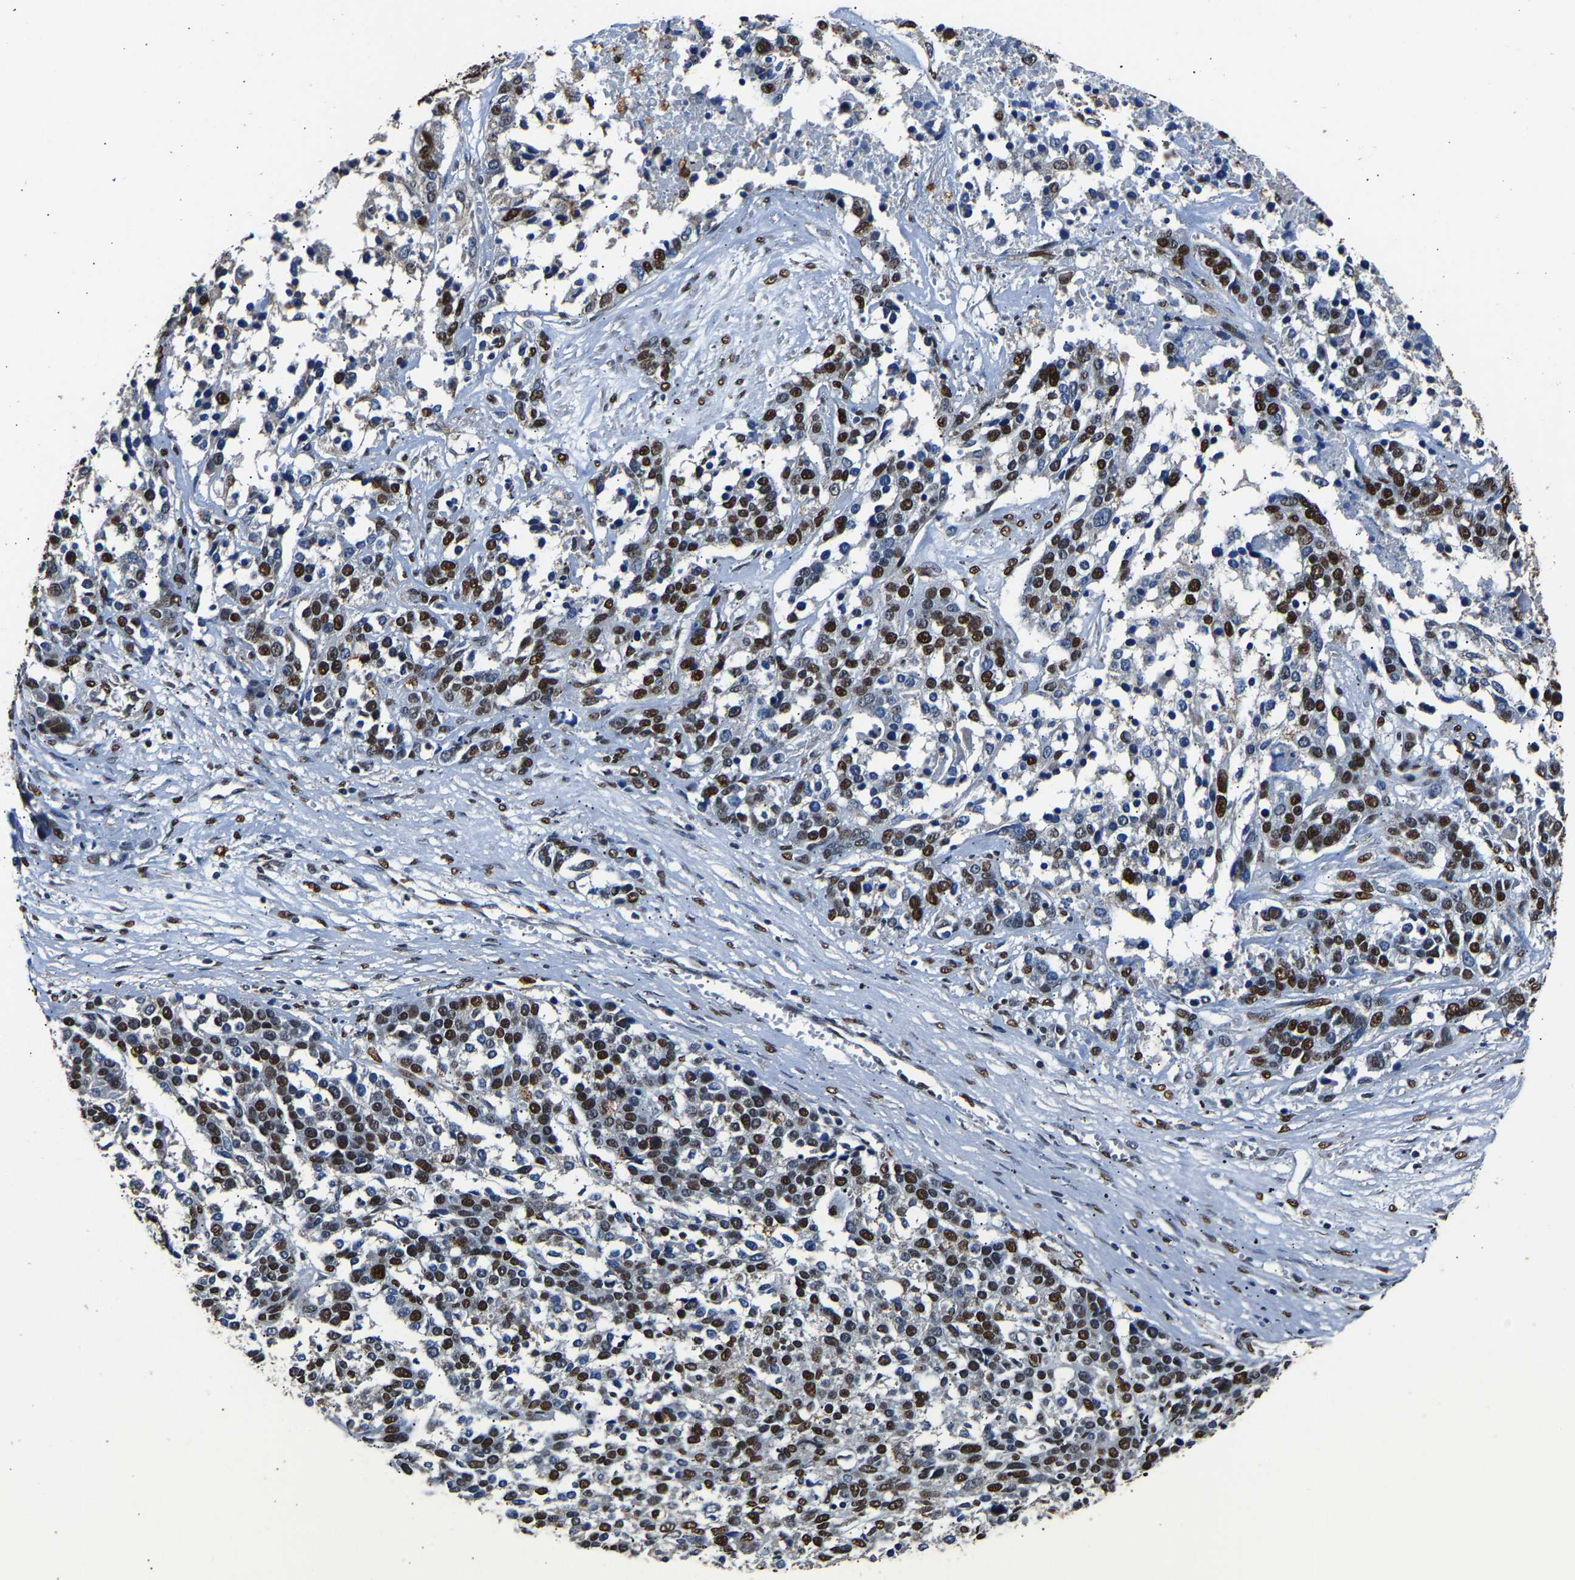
{"staining": {"intensity": "strong", "quantity": ">75%", "location": "nuclear"}, "tissue": "ovarian cancer", "cell_type": "Tumor cells", "image_type": "cancer", "snomed": [{"axis": "morphology", "description": "Cystadenocarcinoma, serous, NOS"}, {"axis": "topography", "description": "Ovary"}], "caption": "Approximately >75% of tumor cells in human serous cystadenocarcinoma (ovarian) display strong nuclear protein expression as visualized by brown immunohistochemical staining.", "gene": "SAFB", "patient": {"sex": "female", "age": 44}}